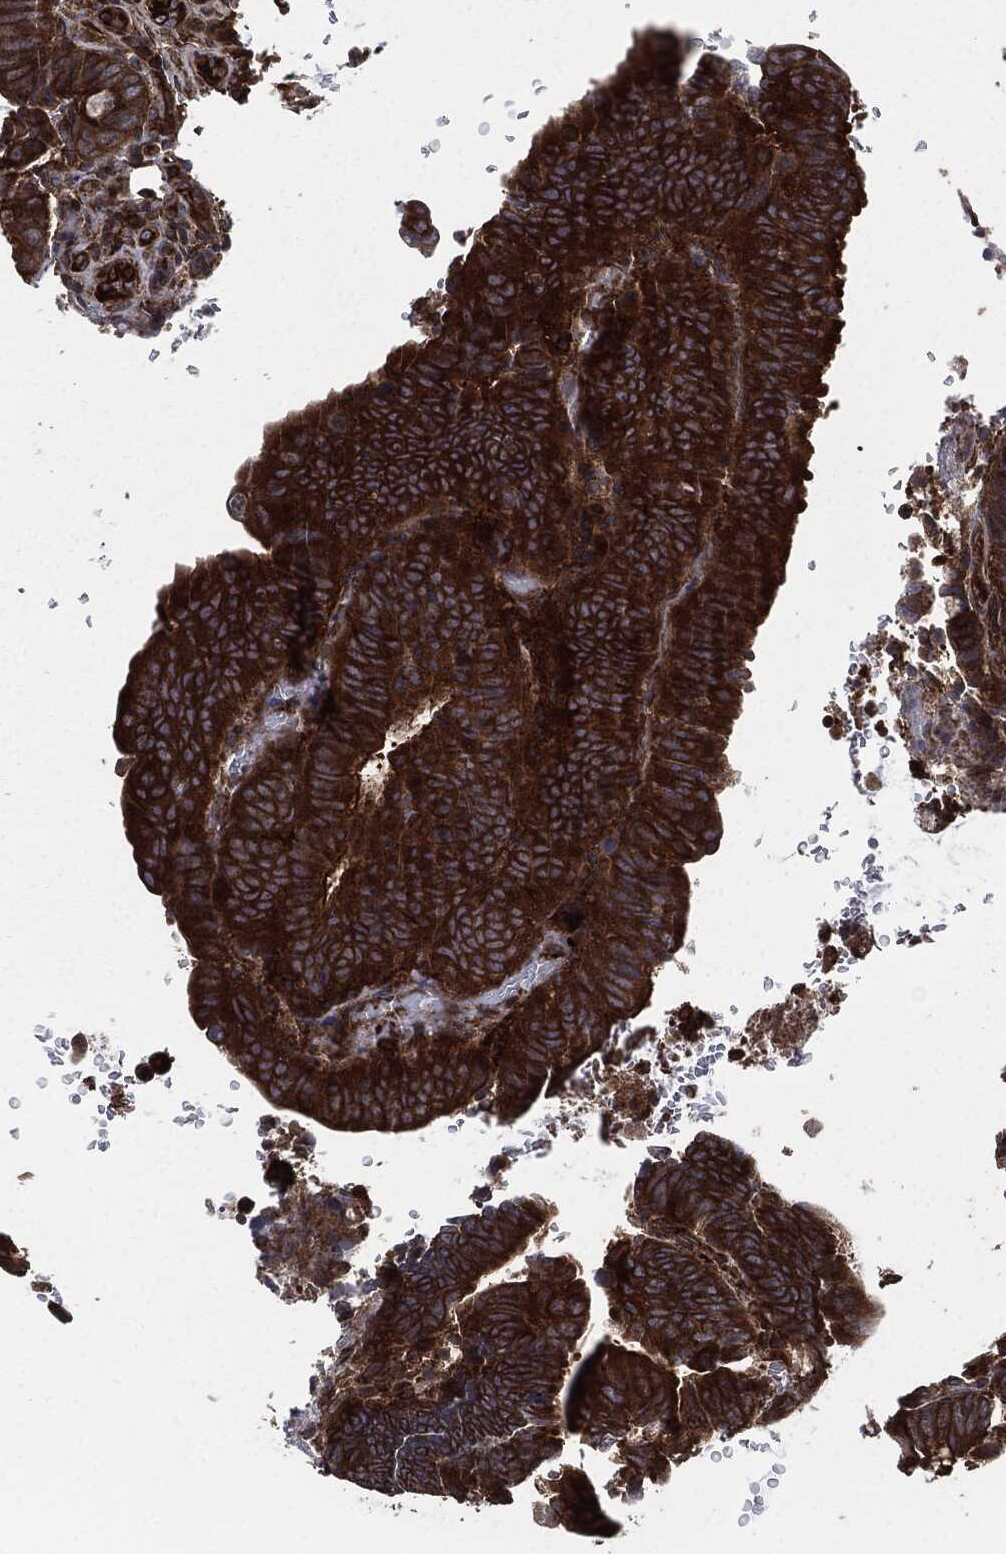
{"staining": {"intensity": "strong", "quantity": ">75%", "location": "cytoplasmic/membranous"}, "tissue": "colorectal cancer", "cell_type": "Tumor cells", "image_type": "cancer", "snomed": [{"axis": "morphology", "description": "Normal tissue, NOS"}, {"axis": "morphology", "description": "Adenocarcinoma, NOS"}, {"axis": "topography", "description": "Rectum"}], "caption": "DAB (3,3'-diaminobenzidine) immunohistochemical staining of human colorectal adenocarcinoma displays strong cytoplasmic/membranous protein staining in about >75% of tumor cells.", "gene": "RAP1GDS1", "patient": {"sex": "male", "age": 92}}